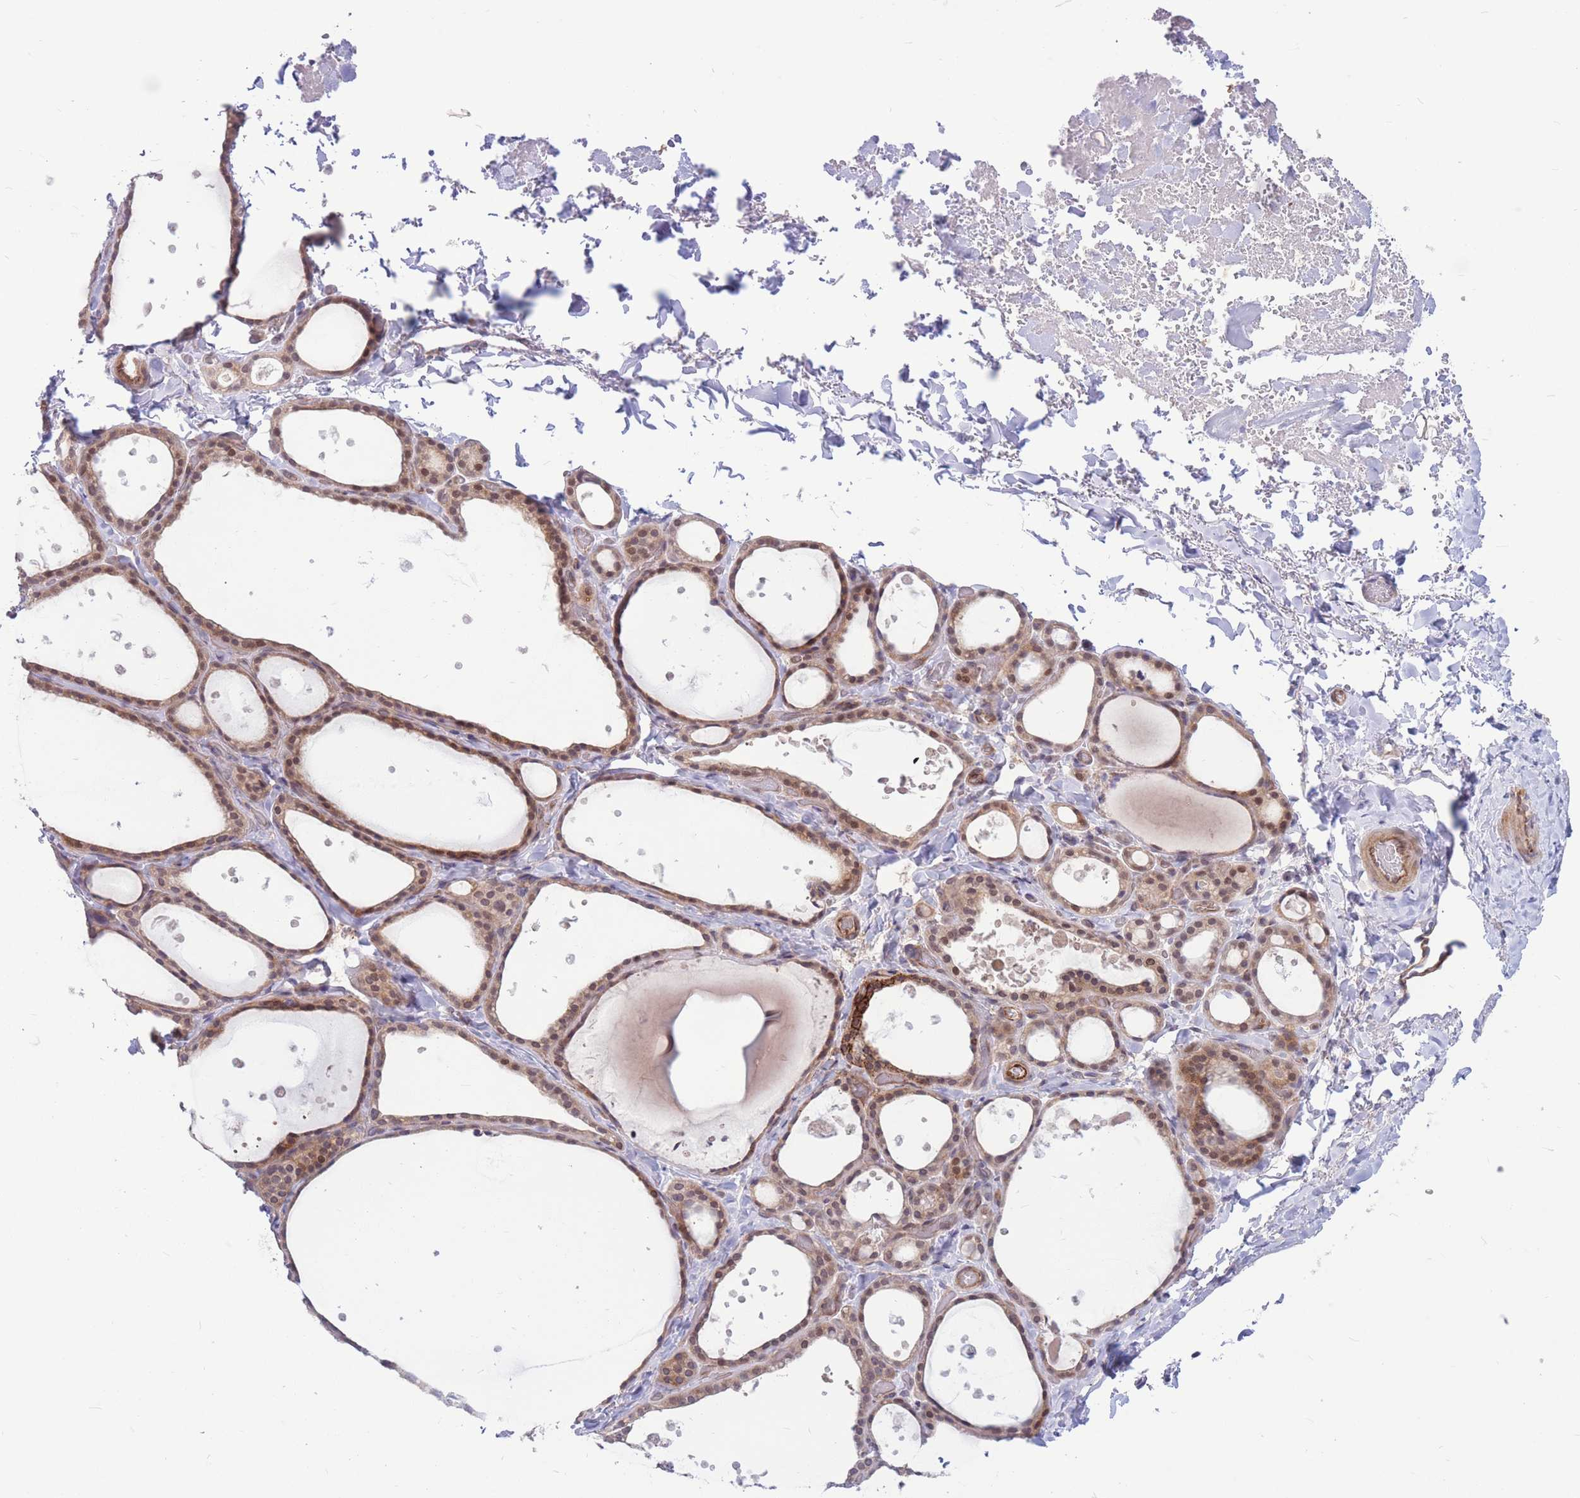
{"staining": {"intensity": "moderate", "quantity": ">75%", "location": "cytoplasmic/membranous,nuclear"}, "tissue": "thyroid gland", "cell_type": "Glandular cells", "image_type": "normal", "snomed": [{"axis": "morphology", "description": "Normal tissue, NOS"}, {"axis": "topography", "description": "Thyroid gland"}], "caption": "Protein expression analysis of normal thyroid gland displays moderate cytoplasmic/membranous,nuclear positivity in approximately >75% of glandular cells.", "gene": "TCF20", "patient": {"sex": "female", "age": 44}}